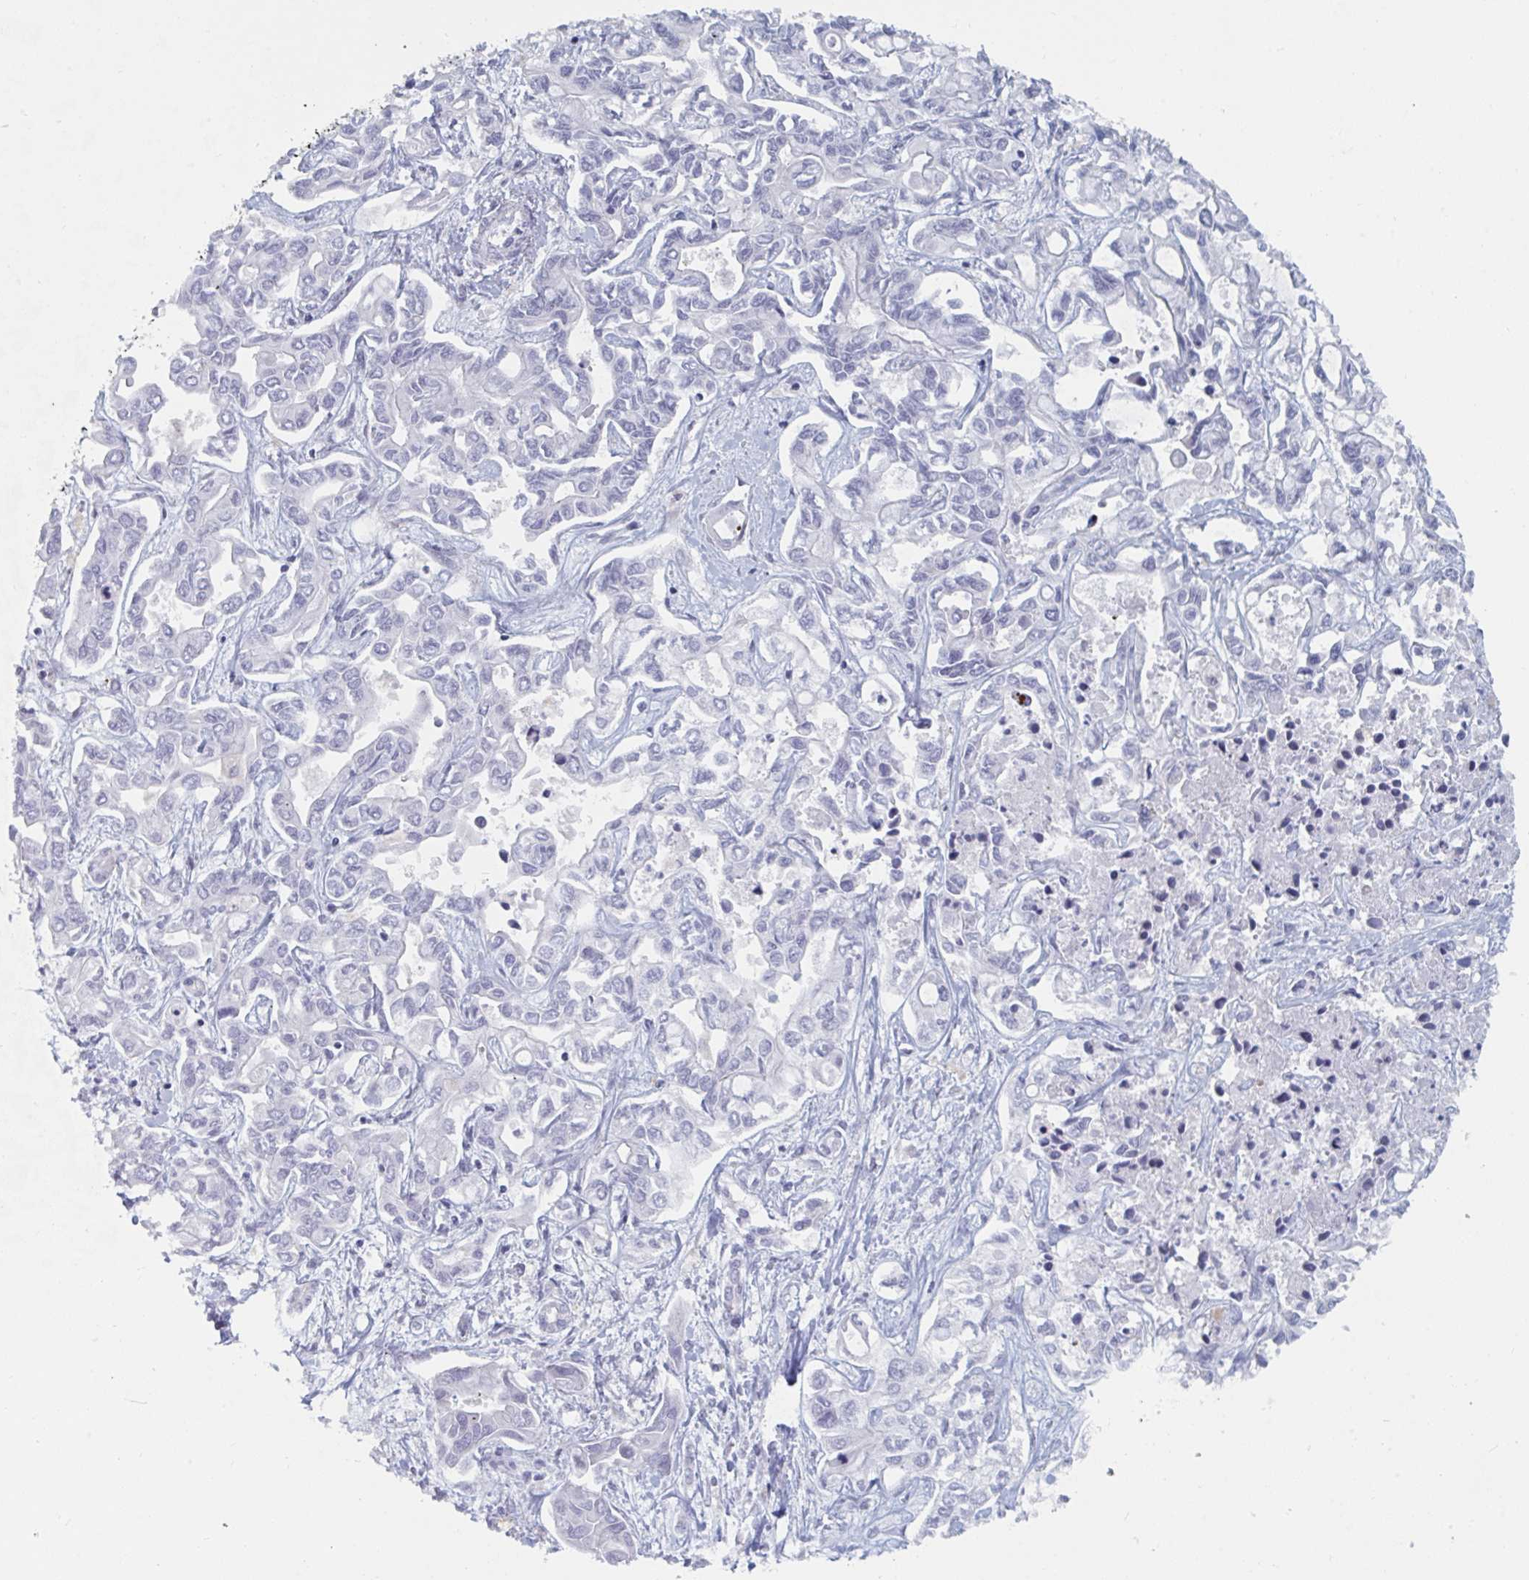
{"staining": {"intensity": "negative", "quantity": "none", "location": "none"}, "tissue": "liver cancer", "cell_type": "Tumor cells", "image_type": "cancer", "snomed": [{"axis": "morphology", "description": "Cholangiocarcinoma"}, {"axis": "topography", "description": "Liver"}], "caption": "High magnification brightfield microscopy of liver cholangiocarcinoma stained with DAB (brown) and counterstained with hematoxylin (blue): tumor cells show no significant expression.", "gene": "NR1H2", "patient": {"sex": "female", "age": 64}}